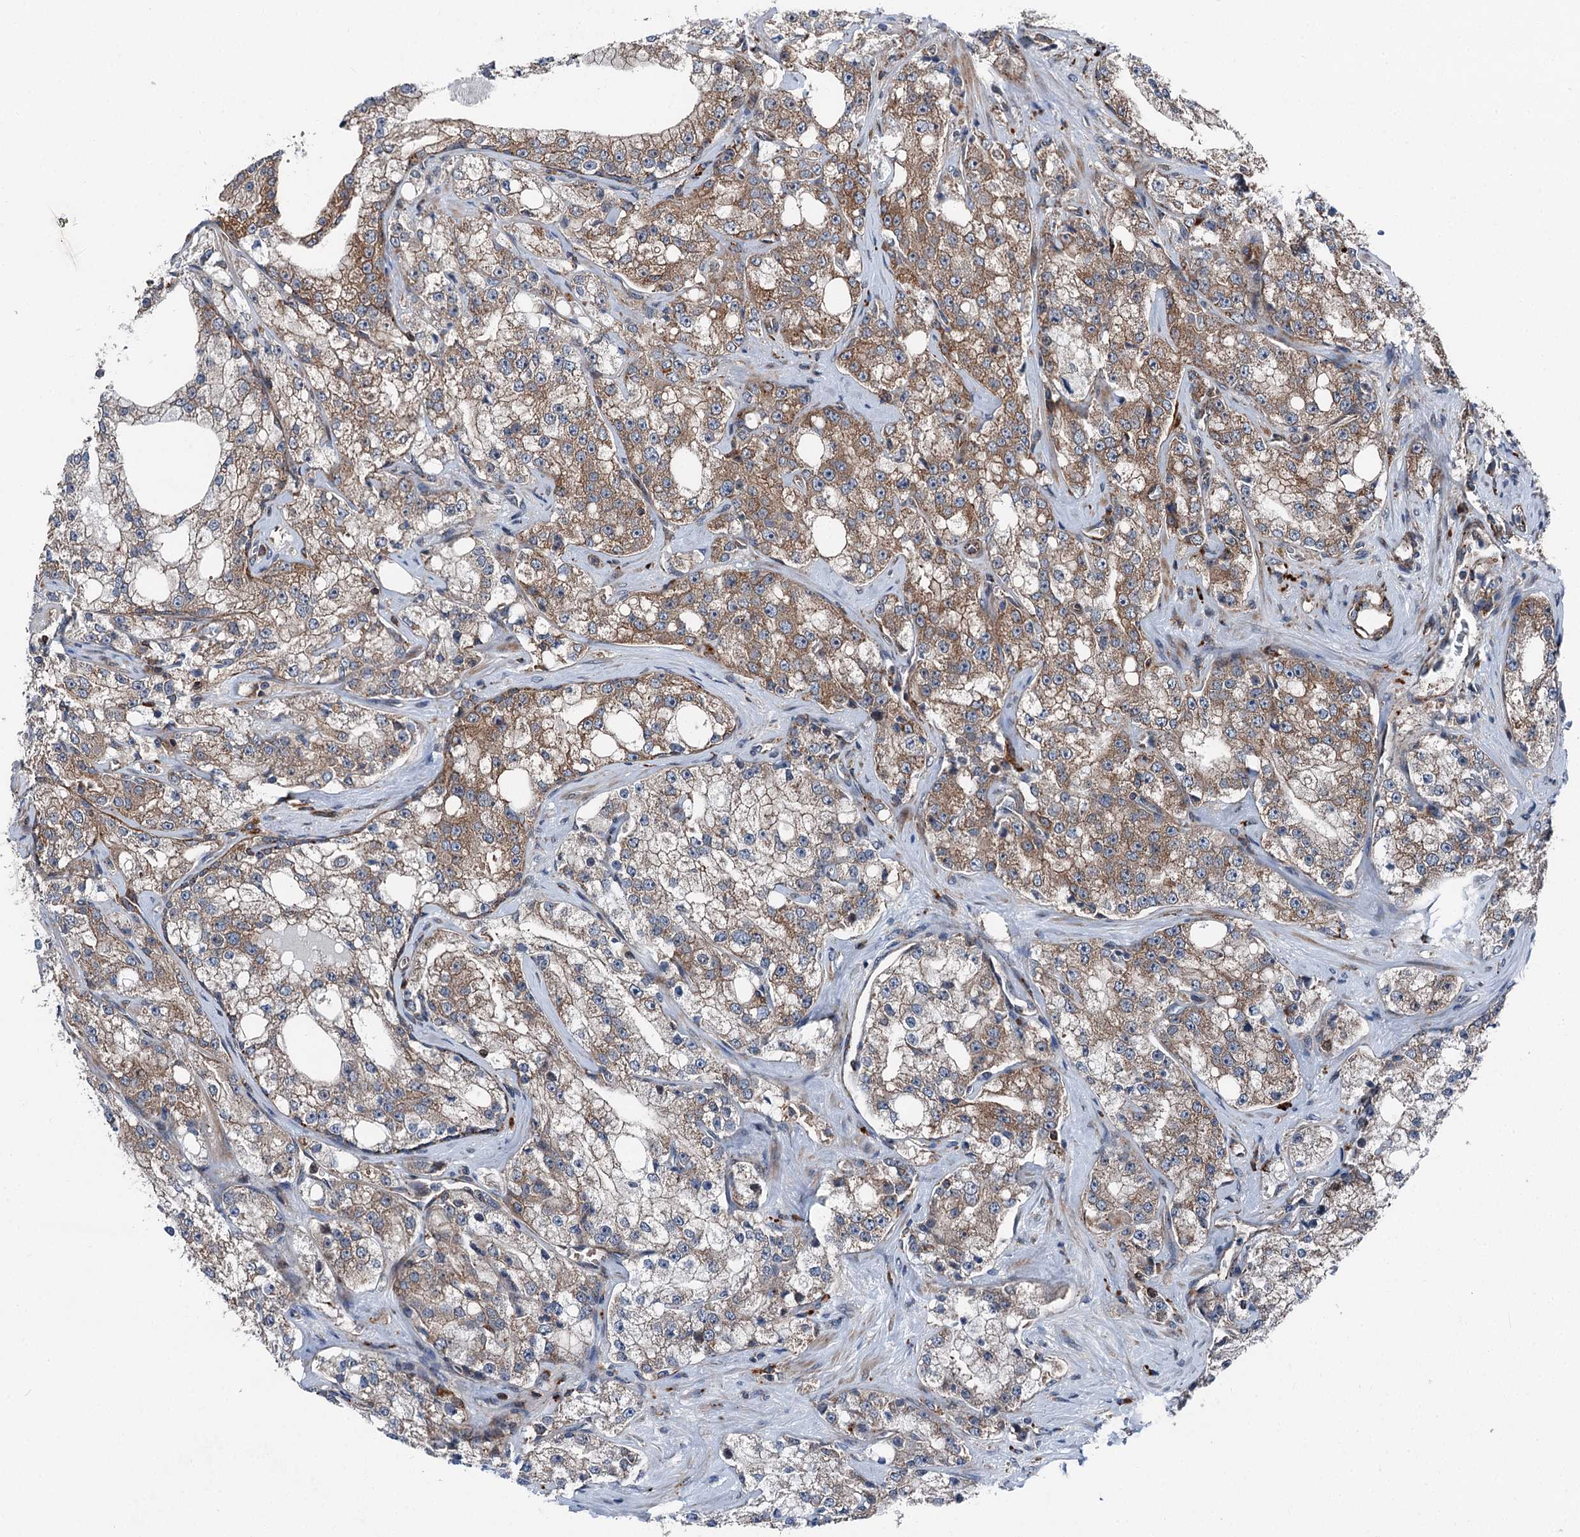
{"staining": {"intensity": "moderate", "quantity": ">75%", "location": "cytoplasmic/membranous"}, "tissue": "prostate cancer", "cell_type": "Tumor cells", "image_type": "cancer", "snomed": [{"axis": "morphology", "description": "Adenocarcinoma, High grade"}, {"axis": "topography", "description": "Prostate"}], "caption": "About >75% of tumor cells in high-grade adenocarcinoma (prostate) reveal moderate cytoplasmic/membranous protein staining as visualized by brown immunohistochemical staining.", "gene": "POLR1D", "patient": {"sex": "male", "age": 64}}